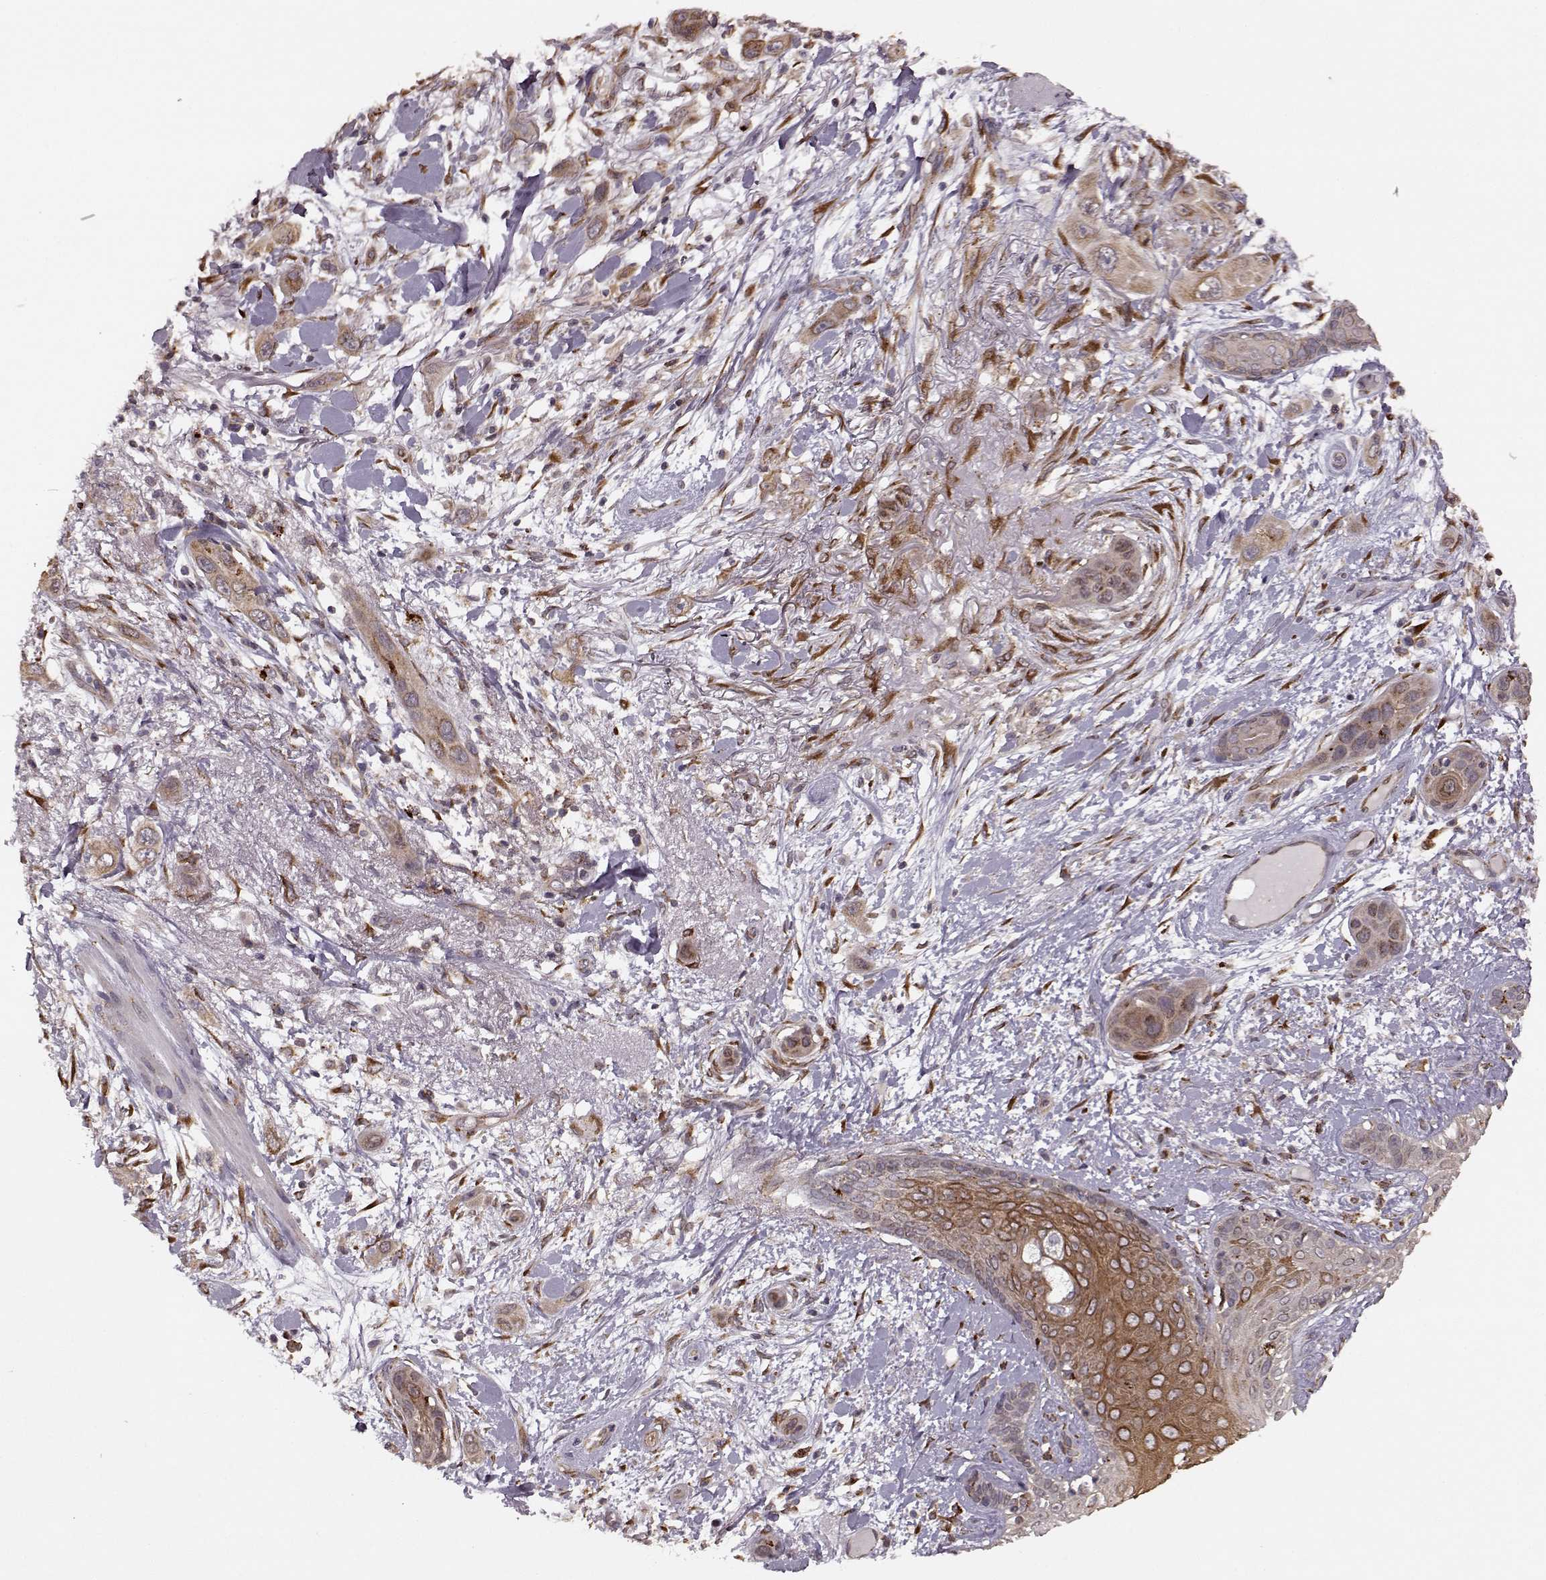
{"staining": {"intensity": "weak", "quantity": ">75%", "location": "cytoplasmic/membranous"}, "tissue": "skin cancer", "cell_type": "Tumor cells", "image_type": "cancer", "snomed": [{"axis": "morphology", "description": "Squamous cell carcinoma, NOS"}, {"axis": "topography", "description": "Skin"}], "caption": "Immunohistochemical staining of human skin squamous cell carcinoma shows low levels of weak cytoplasmic/membranous positivity in about >75% of tumor cells.", "gene": "YIPF5", "patient": {"sex": "male", "age": 79}}